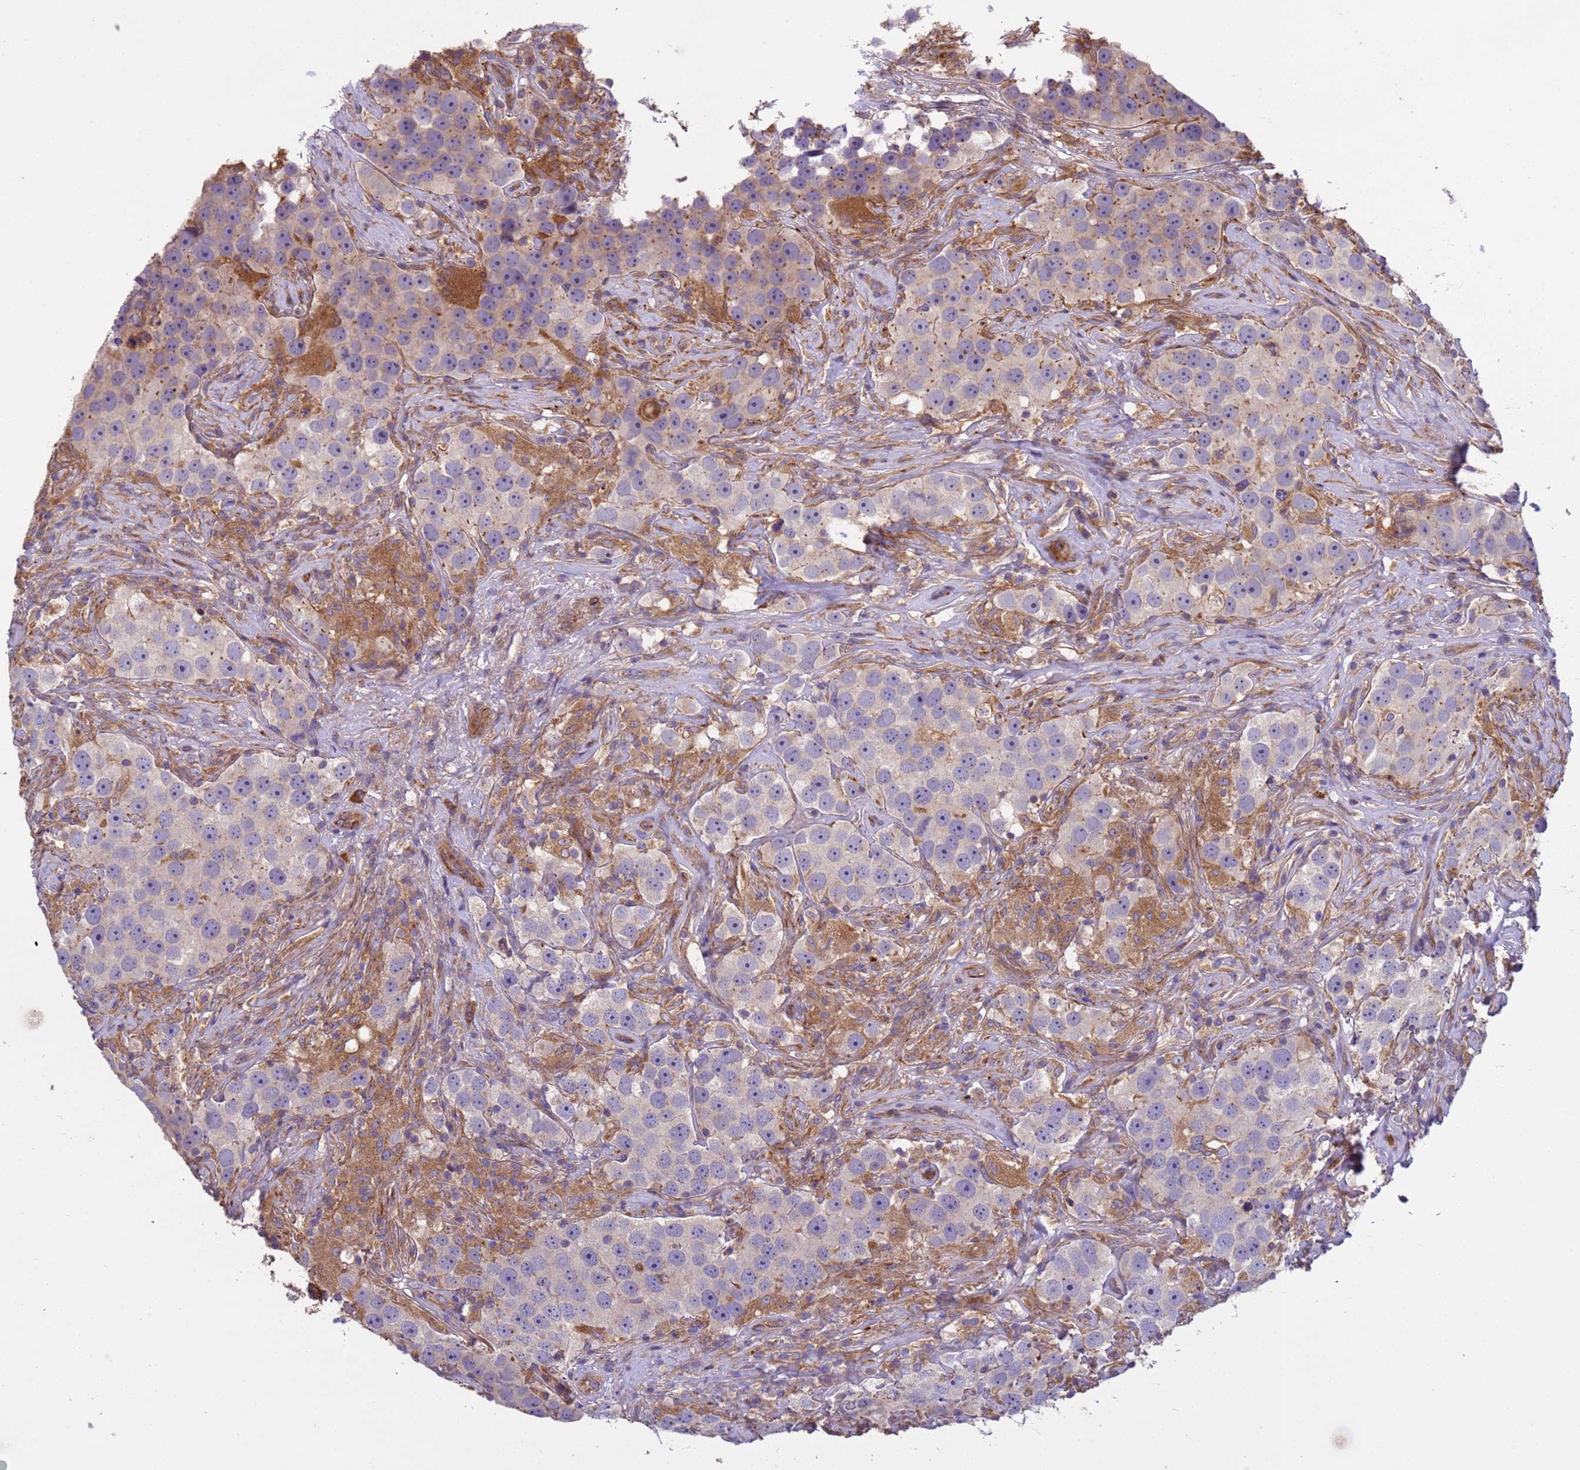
{"staining": {"intensity": "moderate", "quantity": "<25%", "location": "cytoplasmic/membranous"}, "tissue": "testis cancer", "cell_type": "Tumor cells", "image_type": "cancer", "snomed": [{"axis": "morphology", "description": "Seminoma, NOS"}, {"axis": "topography", "description": "Testis"}], "caption": "Protein analysis of testis cancer tissue reveals moderate cytoplasmic/membranous staining in approximately <25% of tumor cells. Nuclei are stained in blue.", "gene": "RAB10", "patient": {"sex": "male", "age": 49}}